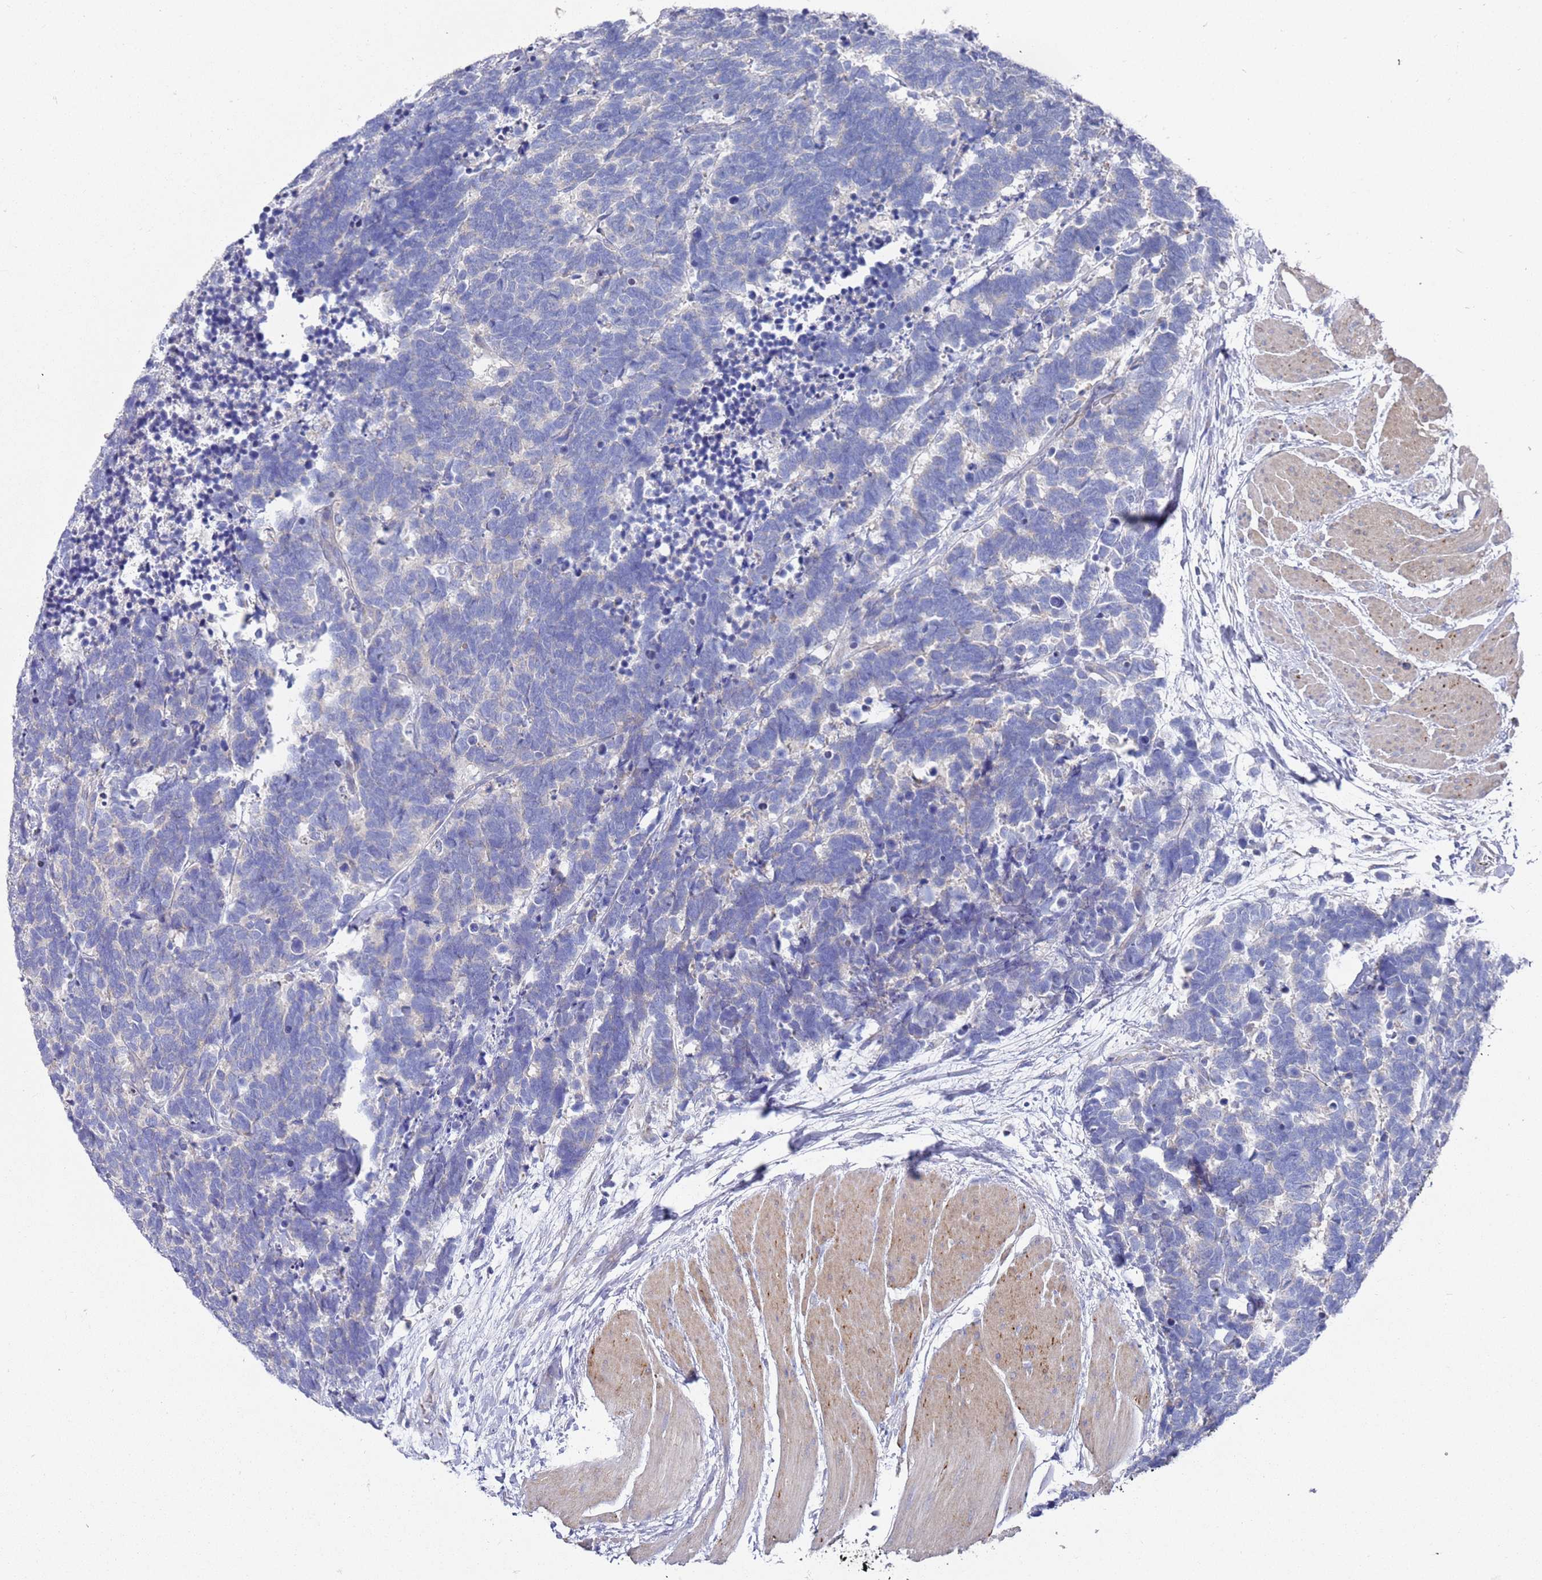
{"staining": {"intensity": "negative", "quantity": "none", "location": "none"}, "tissue": "carcinoid", "cell_type": "Tumor cells", "image_type": "cancer", "snomed": [{"axis": "morphology", "description": "Carcinoma, NOS"}, {"axis": "morphology", "description": "Carcinoid, malignant, NOS"}, {"axis": "topography", "description": "Urinary bladder"}], "caption": "Tumor cells are negative for brown protein staining in carcinoma. Nuclei are stained in blue.", "gene": "SCAPER", "patient": {"sex": "male", "age": 57}}